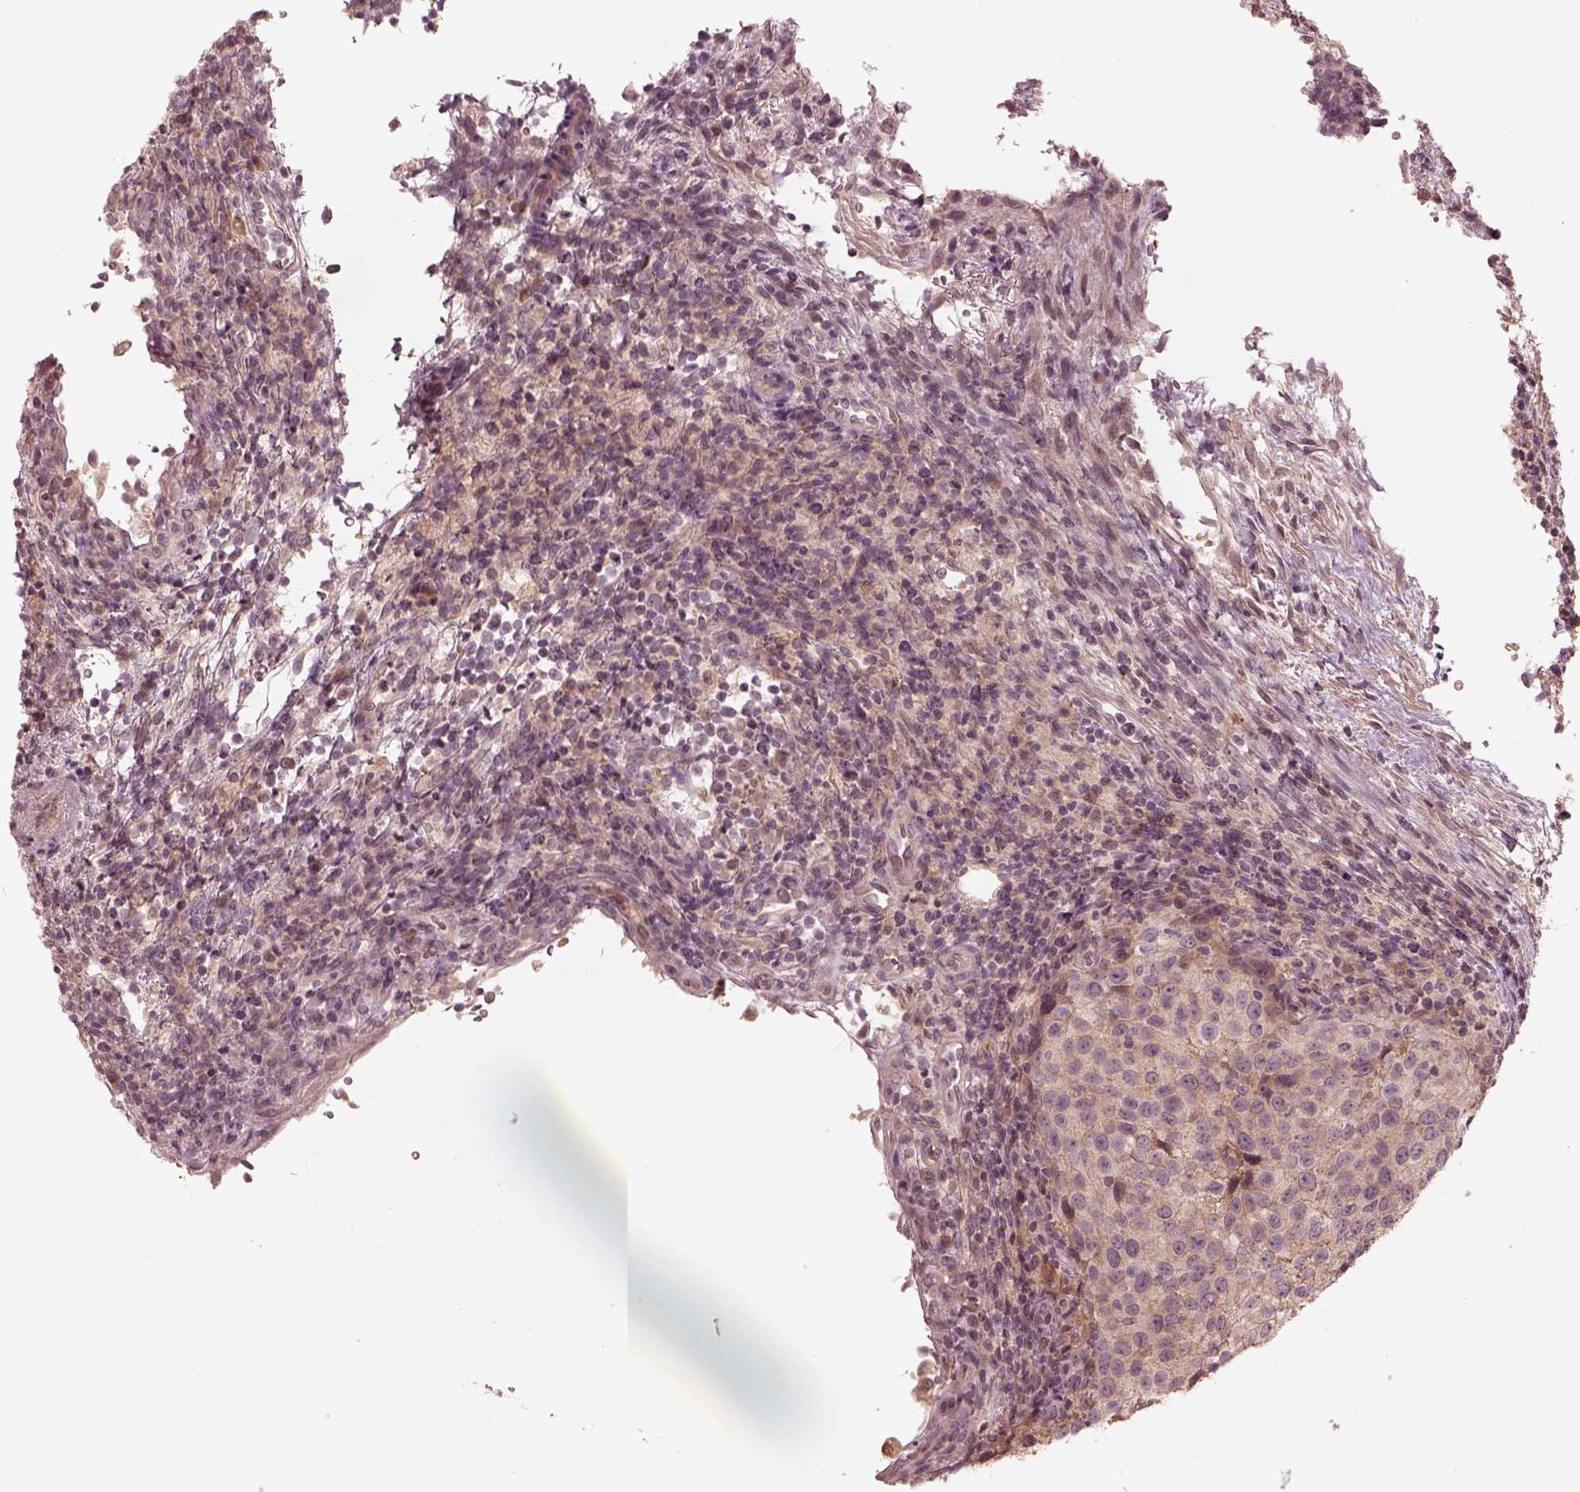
{"staining": {"intensity": "negative", "quantity": "none", "location": "none"}, "tissue": "urothelial cancer", "cell_type": "Tumor cells", "image_type": "cancer", "snomed": [{"axis": "morphology", "description": "Urothelial carcinoma, High grade"}, {"axis": "topography", "description": "Urinary bladder"}], "caption": "Immunohistochemistry (IHC) of urothelial cancer reveals no positivity in tumor cells.", "gene": "TF", "patient": {"sex": "female", "age": 78}}